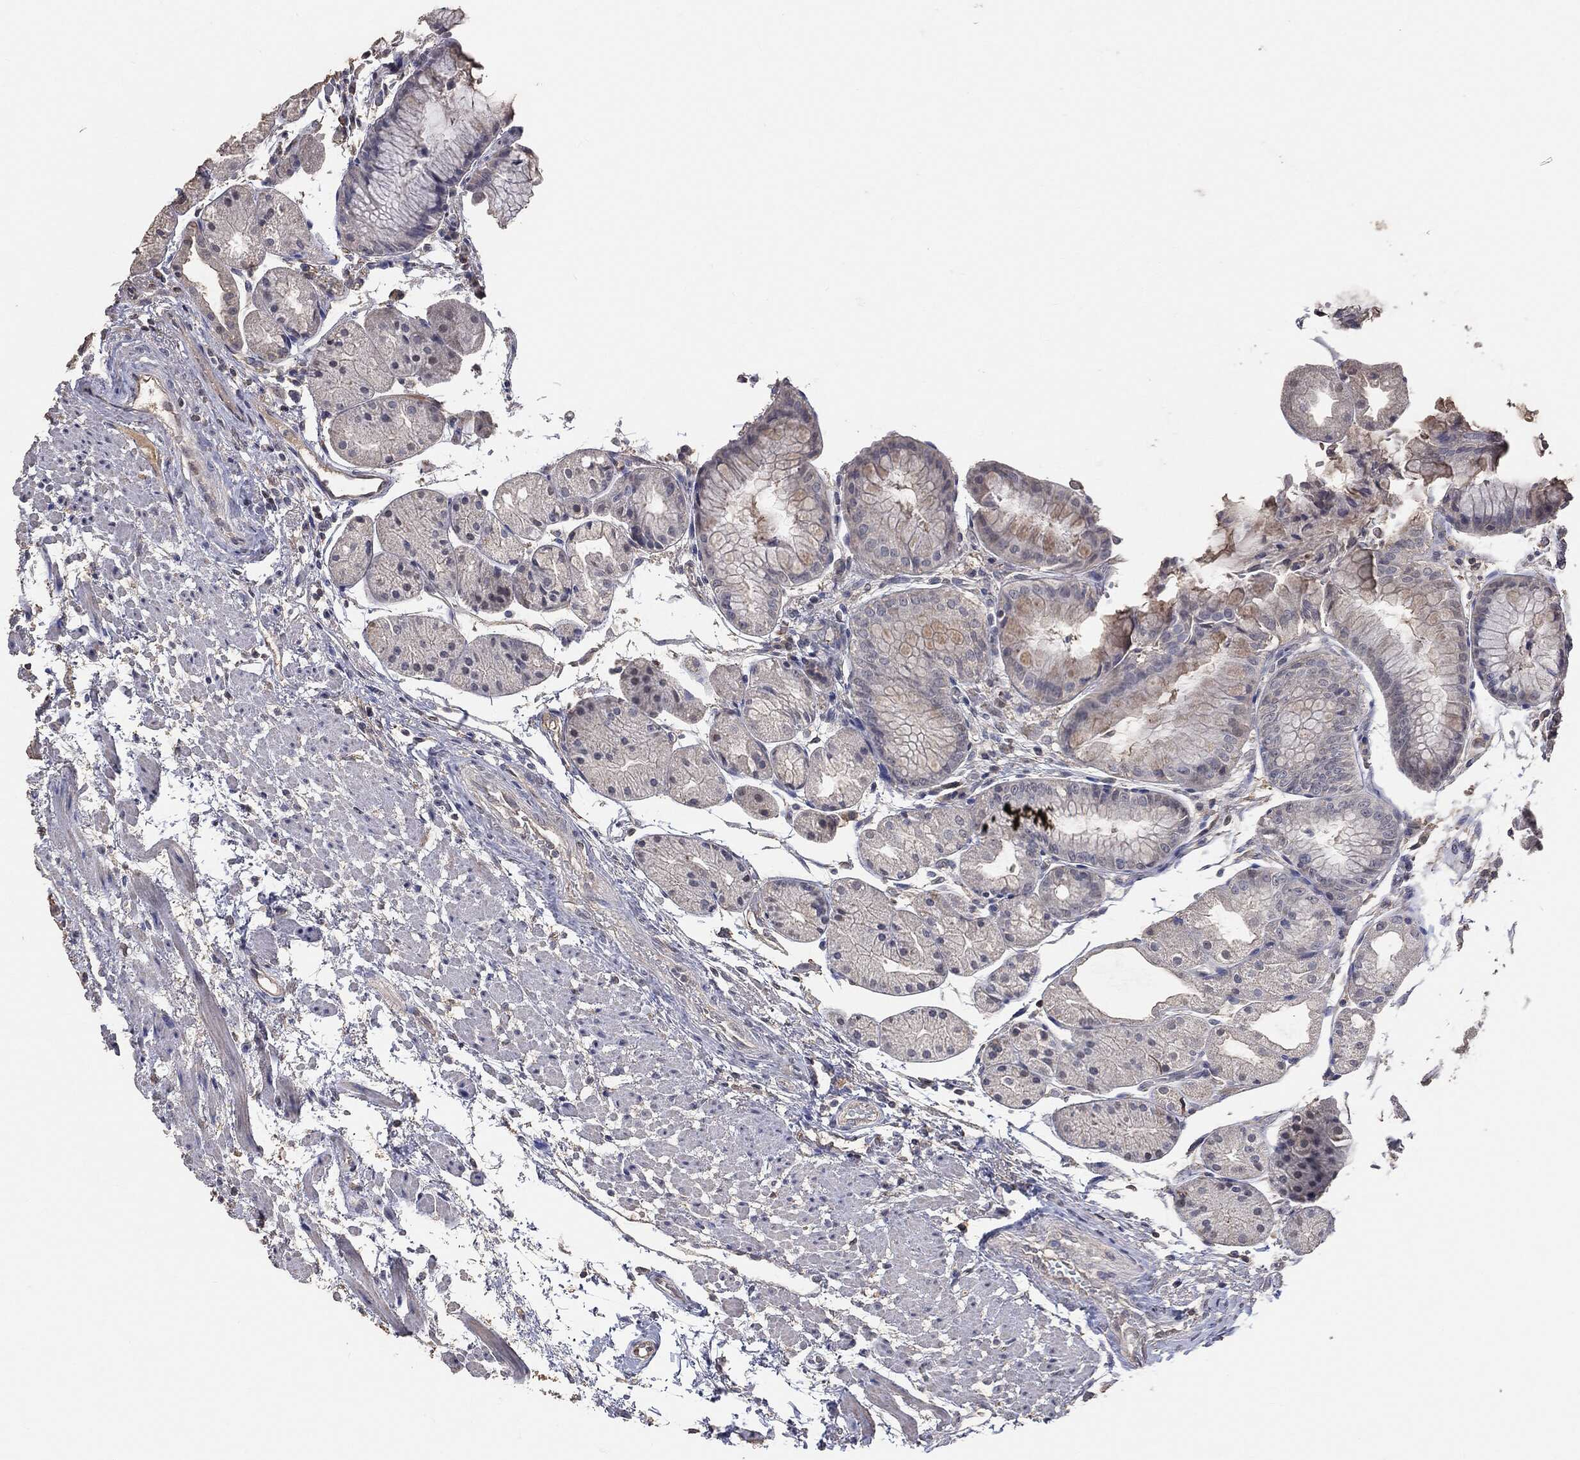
{"staining": {"intensity": "weak", "quantity": "25%-75%", "location": "cytoplasmic/membranous"}, "tissue": "stomach", "cell_type": "Glandular cells", "image_type": "normal", "snomed": [{"axis": "morphology", "description": "Normal tissue, NOS"}, {"axis": "topography", "description": "Stomach, upper"}], "caption": "Weak cytoplasmic/membranous expression for a protein is appreciated in about 25%-75% of glandular cells of benign stomach using immunohistochemistry.", "gene": "SNAP25", "patient": {"sex": "male", "age": 72}}